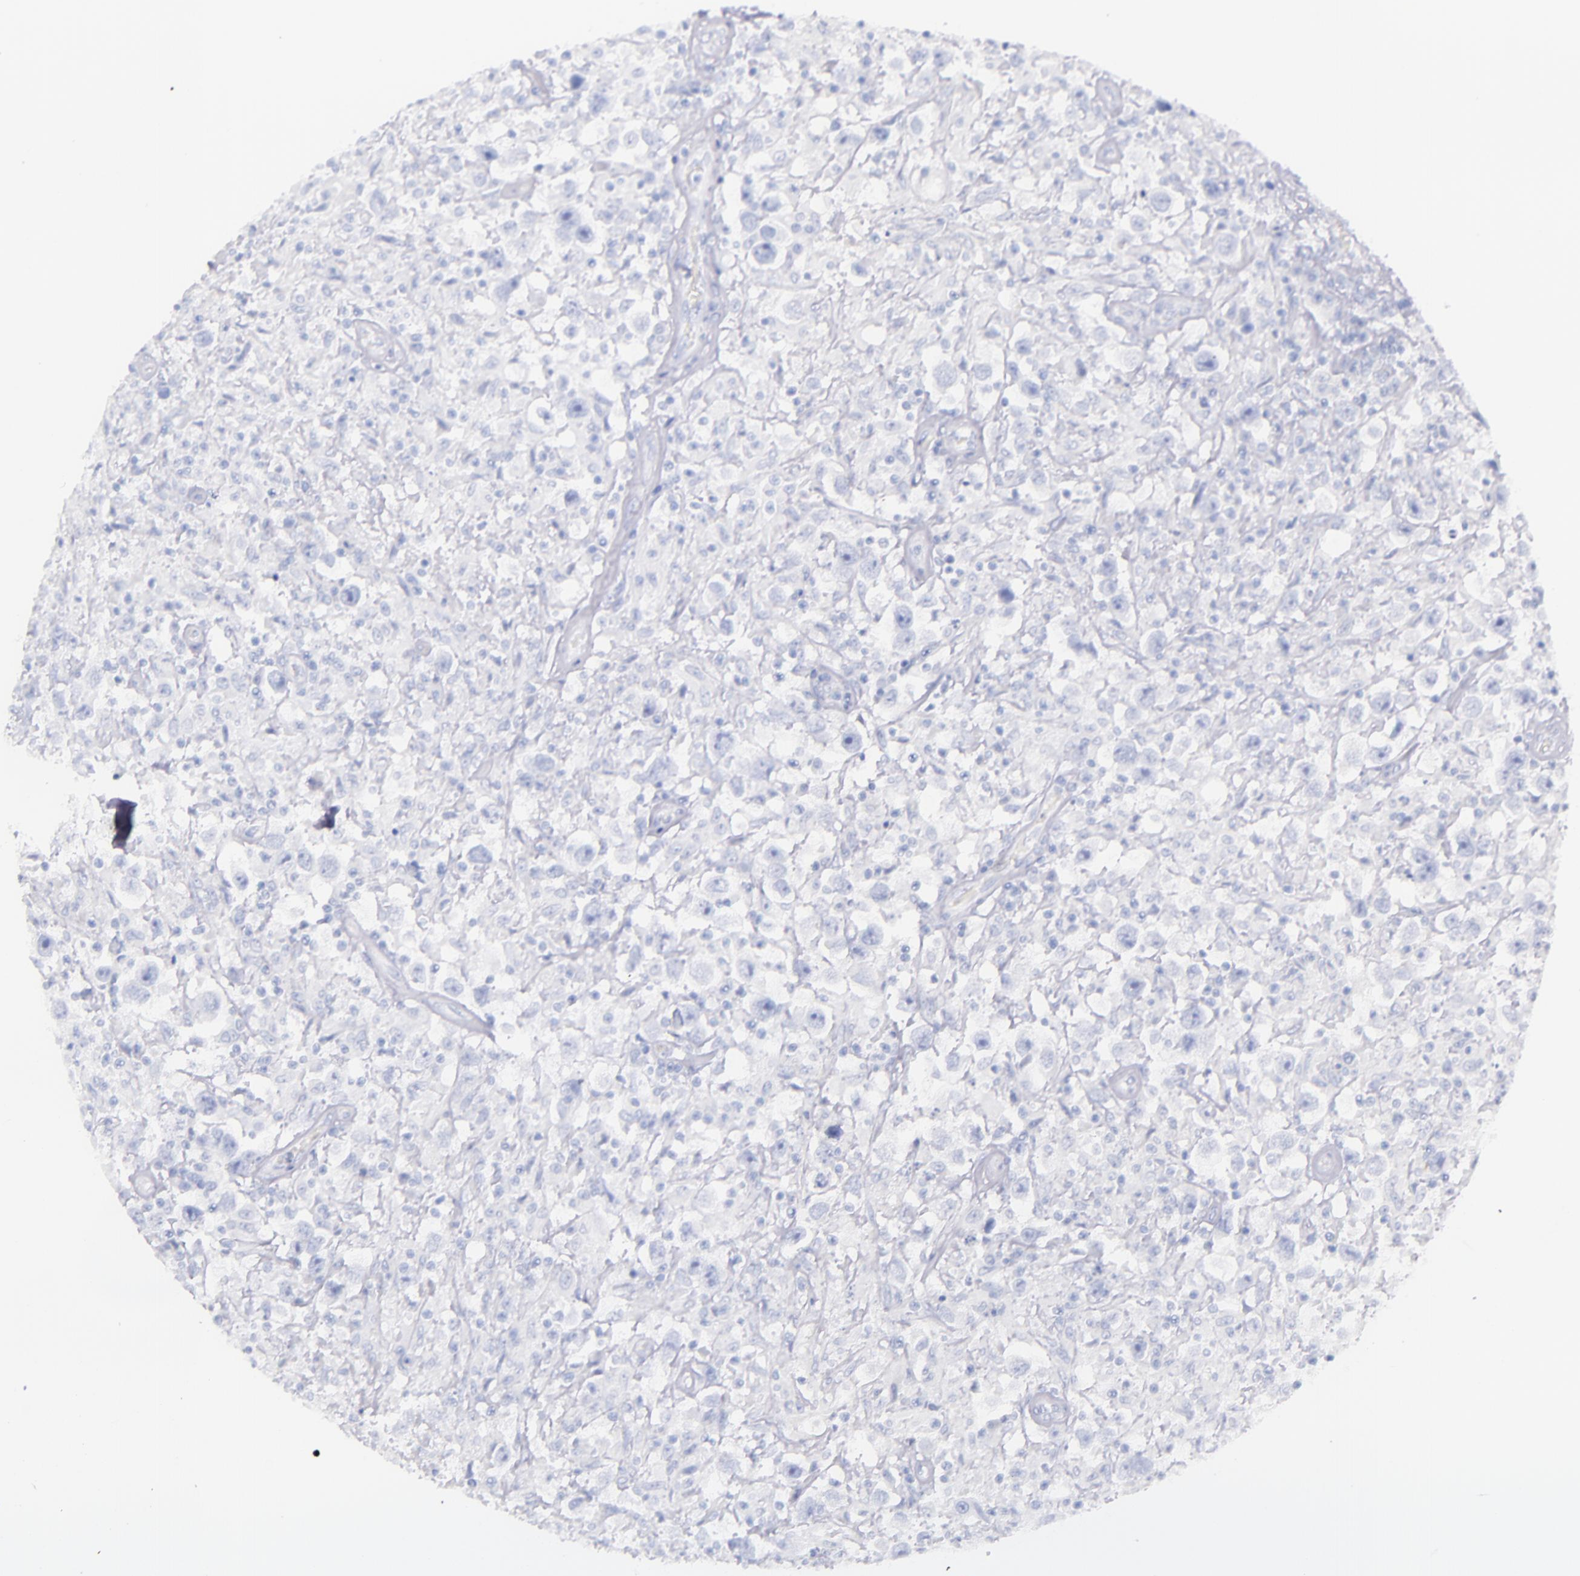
{"staining": {"intensity": "negative", "quantity": "none", "location": "none"}, "tissue": "testis cancer", "cell_type": "Tumor cells", "image_type": "cancer", "snomed": [{"axis": "morphology", "description": "Seminoma, NOS"}, {"axis": "topography", "description": "Testis"}], "caption": "Immunohistochemistry (IHC) histopathology image of neoplastic tissue: testis cancer stained with DAB shows no significant protein staining in tumor cells.", "gene": "SFTPB", "patient": {"sex": "male", "age": 34}}